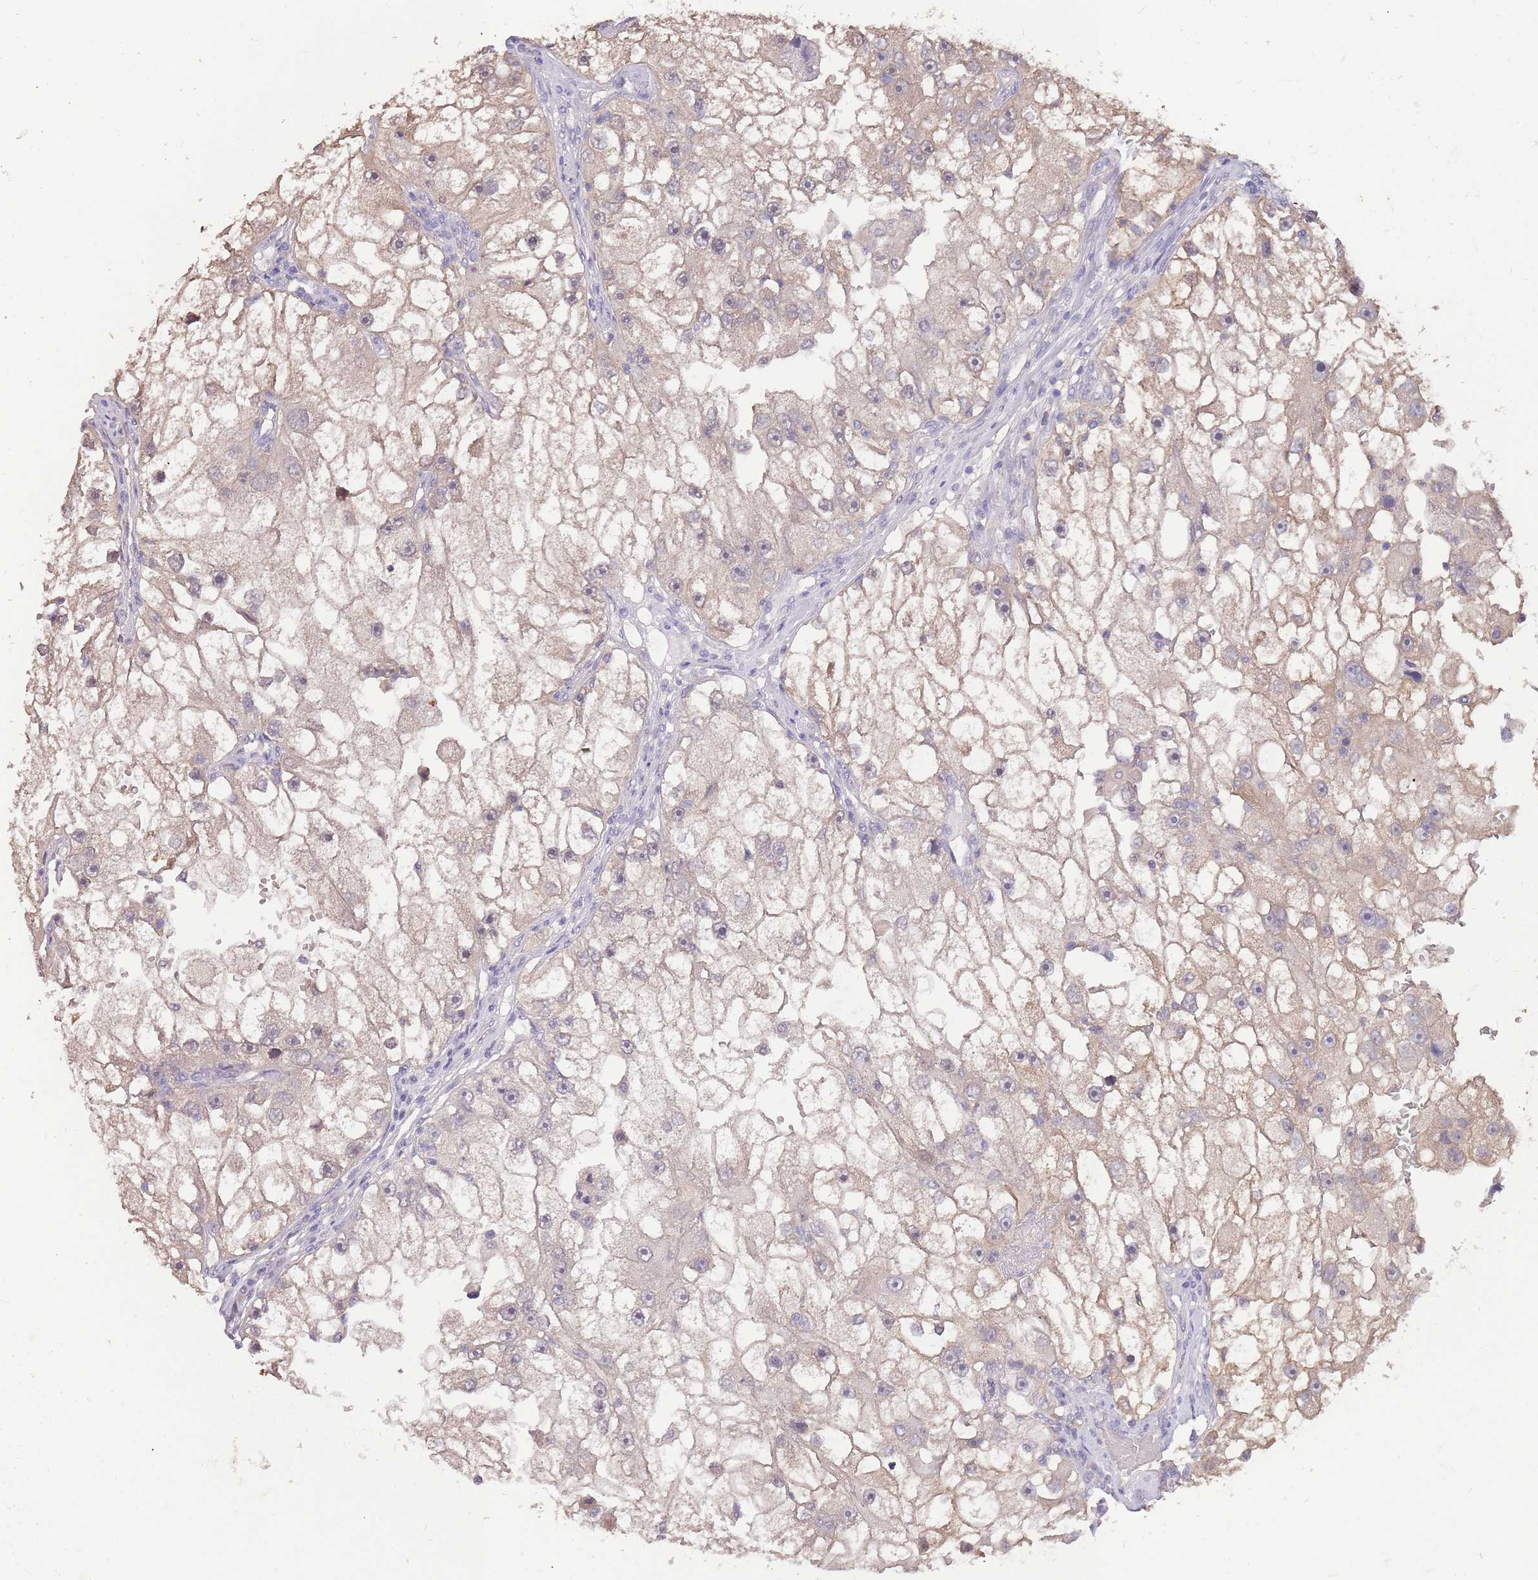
{"staining": {"intensity": "weak", "quantity": ">75%", "location": "cytoplasmic/membranous"}, "tissue": "renal cancer", "cell_type": "Tumor cells", "image_type": "cancer", "snomed": [{"axis": "morphology", "description": "Adenocarcinoma, NOS"}, {"axis": "topography", "description": "Kidney"}], "caption": "The micrograph exhibits staining of renal cancer (adenocarcinoma), revealing weak cytoplasmic/membranous protein positivity (brown color) within tumor cells.", "gene": "AP5S1", "patient": {"sex": "male", "age": 63}}